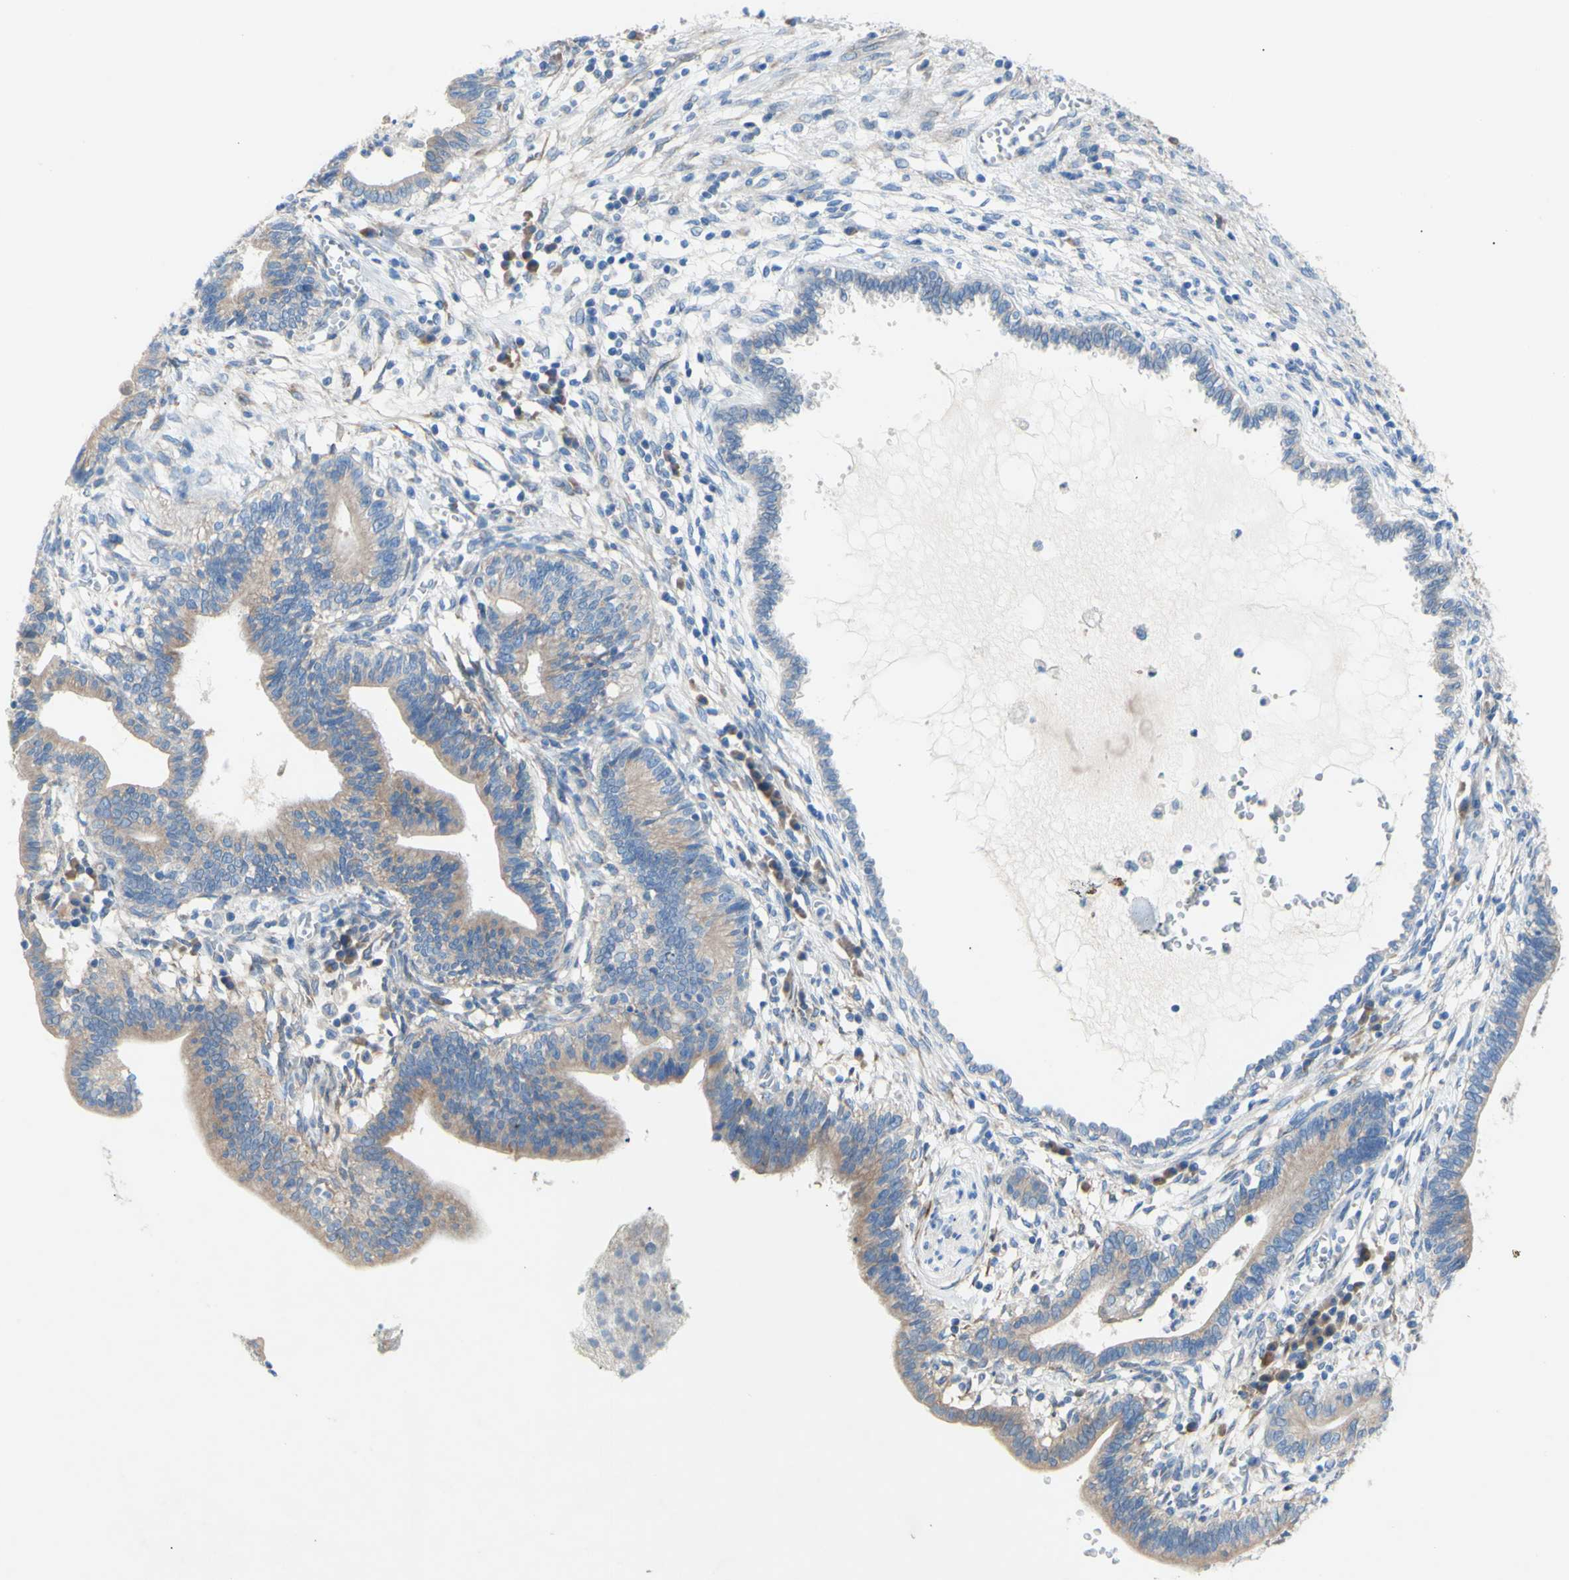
{"staining": {"intensity": "weak", "quantity": "25%-75%", "location": "cytoplasmic/membranous"}, "tissue": "cervical cancer", "cell_type": "Tumor cells", "image_type": "cancer", "snomed": [{"axis": "morphology", "description": "Adenocarcinoma, NOS"}, {"axis": "topography", "description": "Cervix"}], "caption": "A micrograph showing weak cytoplasmic/membranous staining in approximately 25%-75% of tumor cells in cervical cancer, as visualized by brown immunohistochemical staining.", "gene": "TMIGD2", "patient": {"sex": "female", "age": 44}}